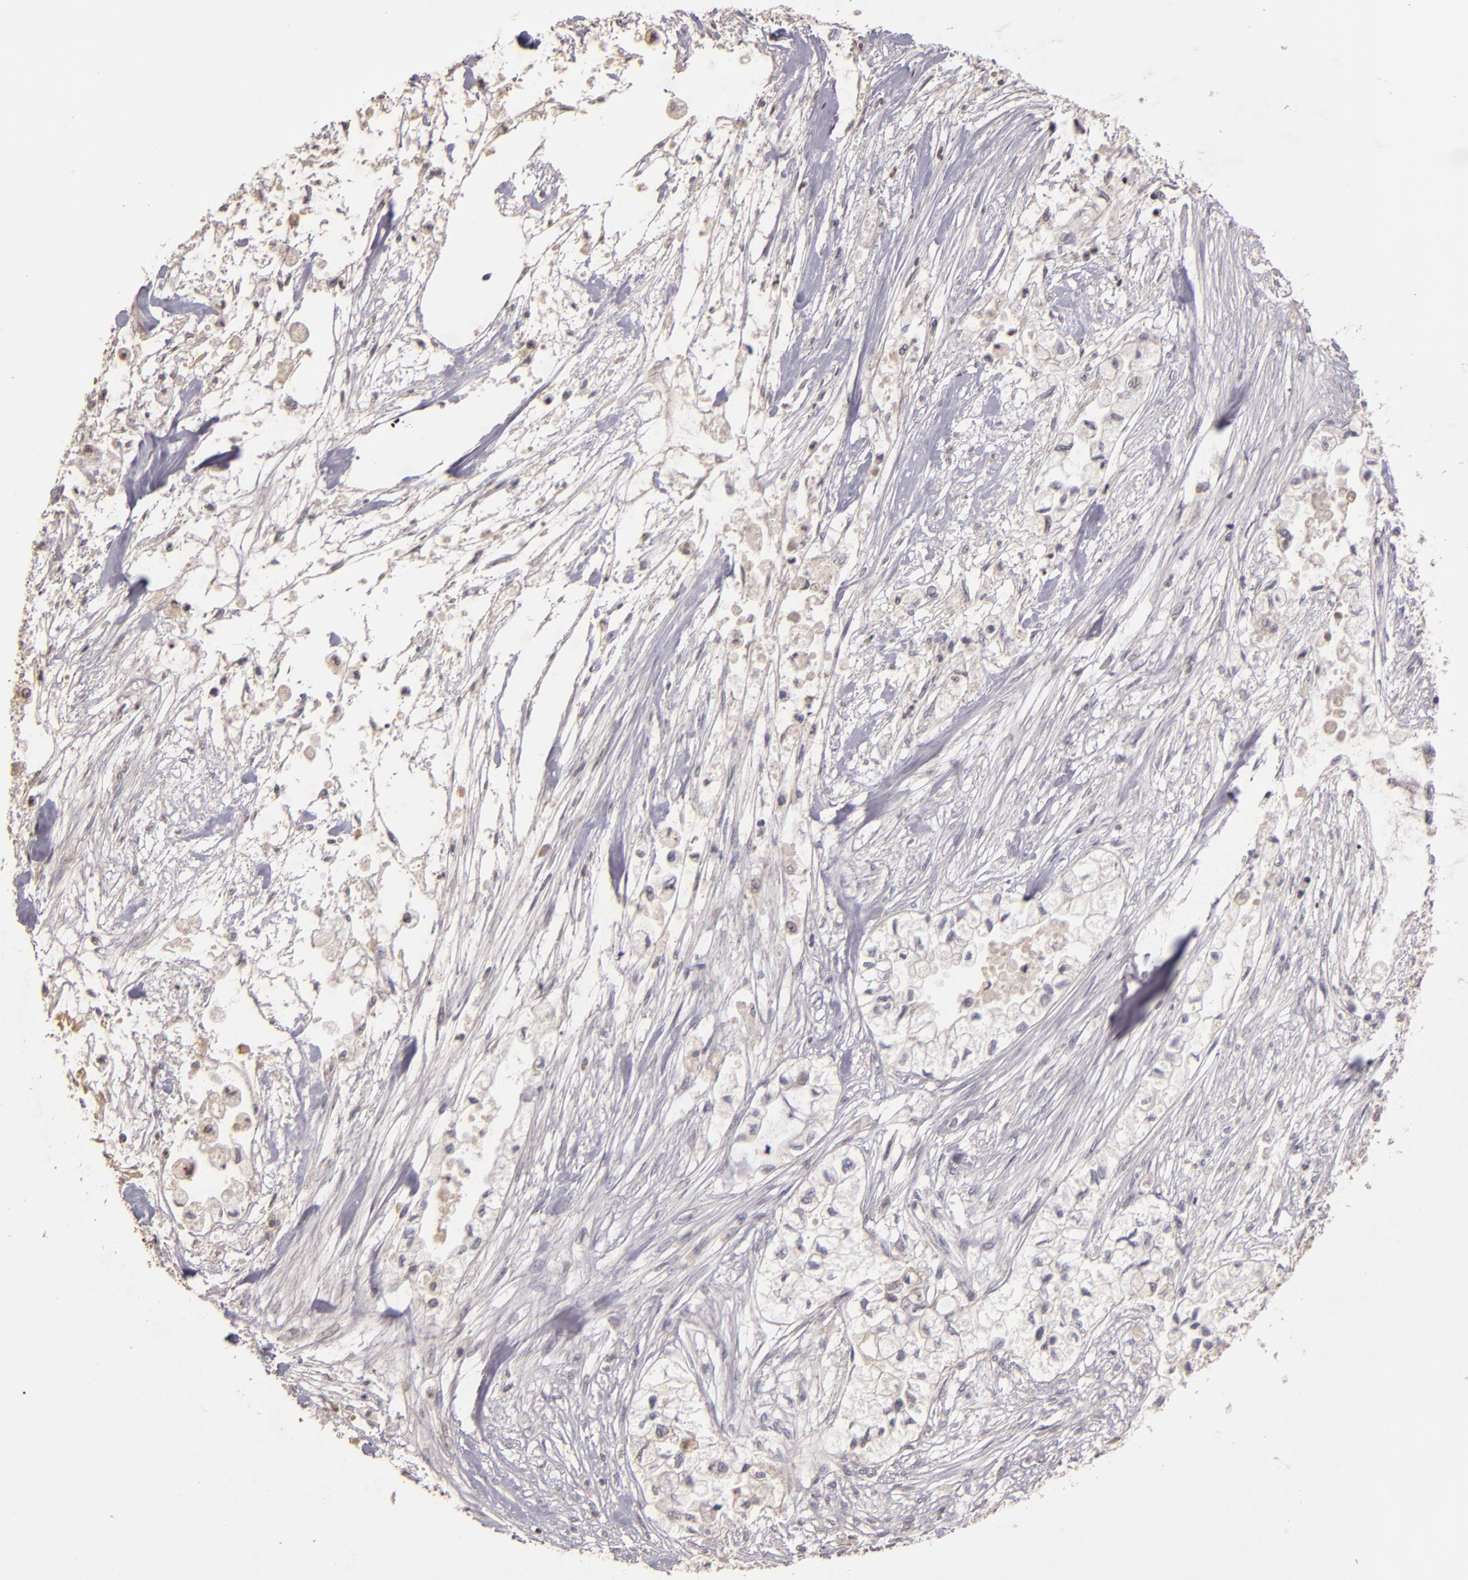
{"staining": {"intensity": "weak", "quantity": "<25%", "location": "cytoplasmic/membranous"}, "tissue": "pancreatic cancer", "cell_type": "Tumor cells", "image_type": "cancer", "snomed": [{"axis": "morphology", "description": "Adenocarcinoma, NOS"}, {"axis": "topography", "description": "Pancreas"}], "caption": "A high-resolution photomicrograph shows immunohistochemistry staining of pancreatic cancer (adenocarcinoma), which exhibits no significant expression in tumor cells.", "gene": "ABL1", "patient": {"sex": "male", "age": 79}}